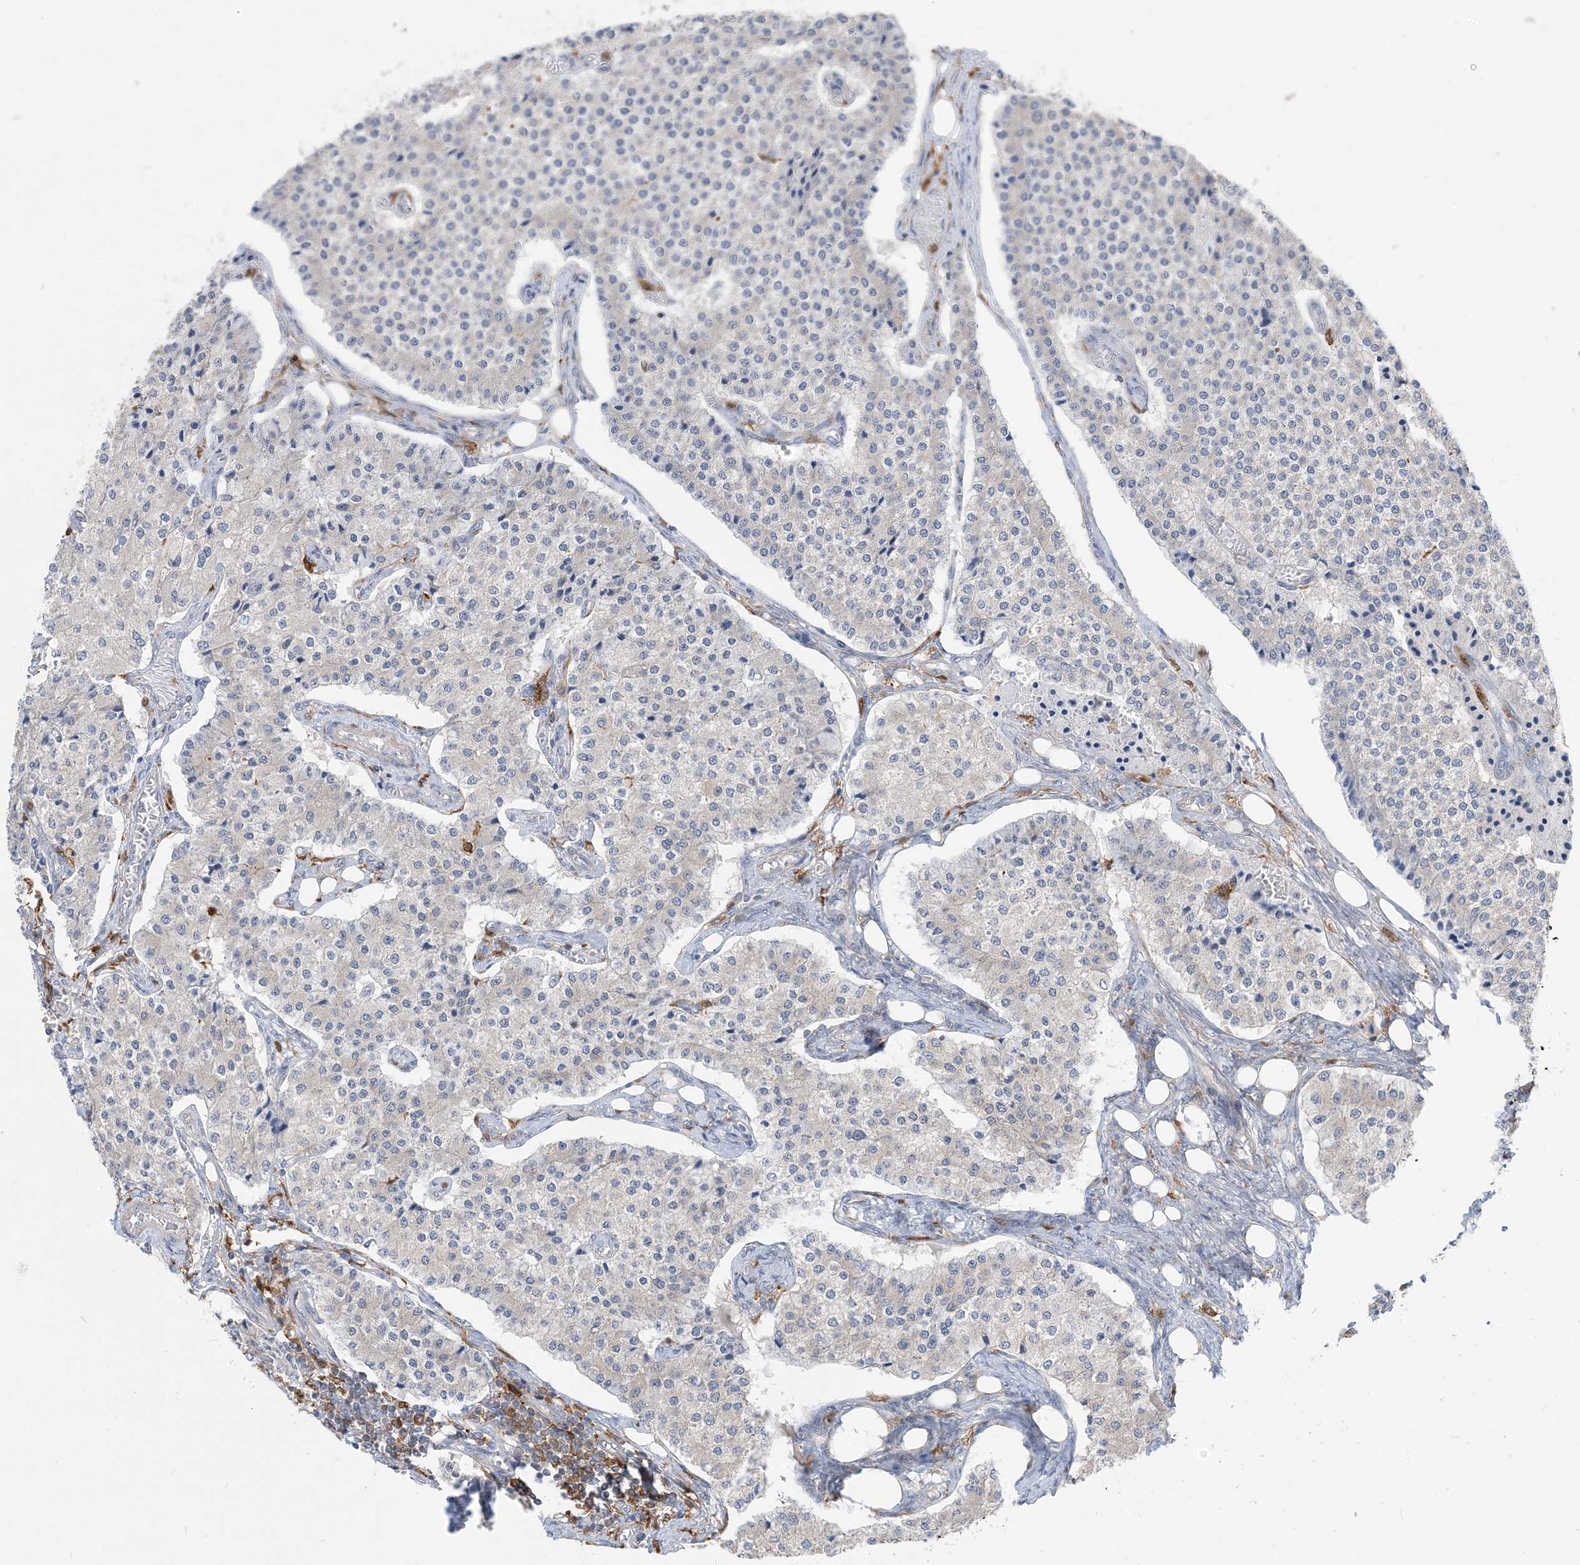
{"staining": {"intensity": "negative", "quantity": "none", "location": "none"}, "tissue": "carcinoid", "cell_type": "Tumor cells", "image_type": "cancer", "snomed": [{"axis": "morphology", "description": "Carcinoid, malignant, NOS"}, {"axis": "topography", "description": "Colon"}], "caption": "This is a micrograph of IHC staining of malignant carcinoid, which shows no positivity in tumor cells. (DAB (3,3'-diaminobenzidine) immunohistochemistry with hematoxylin counter stain).", "gene": "NAGK", "patient": {"sex": "female", "age": 52}}